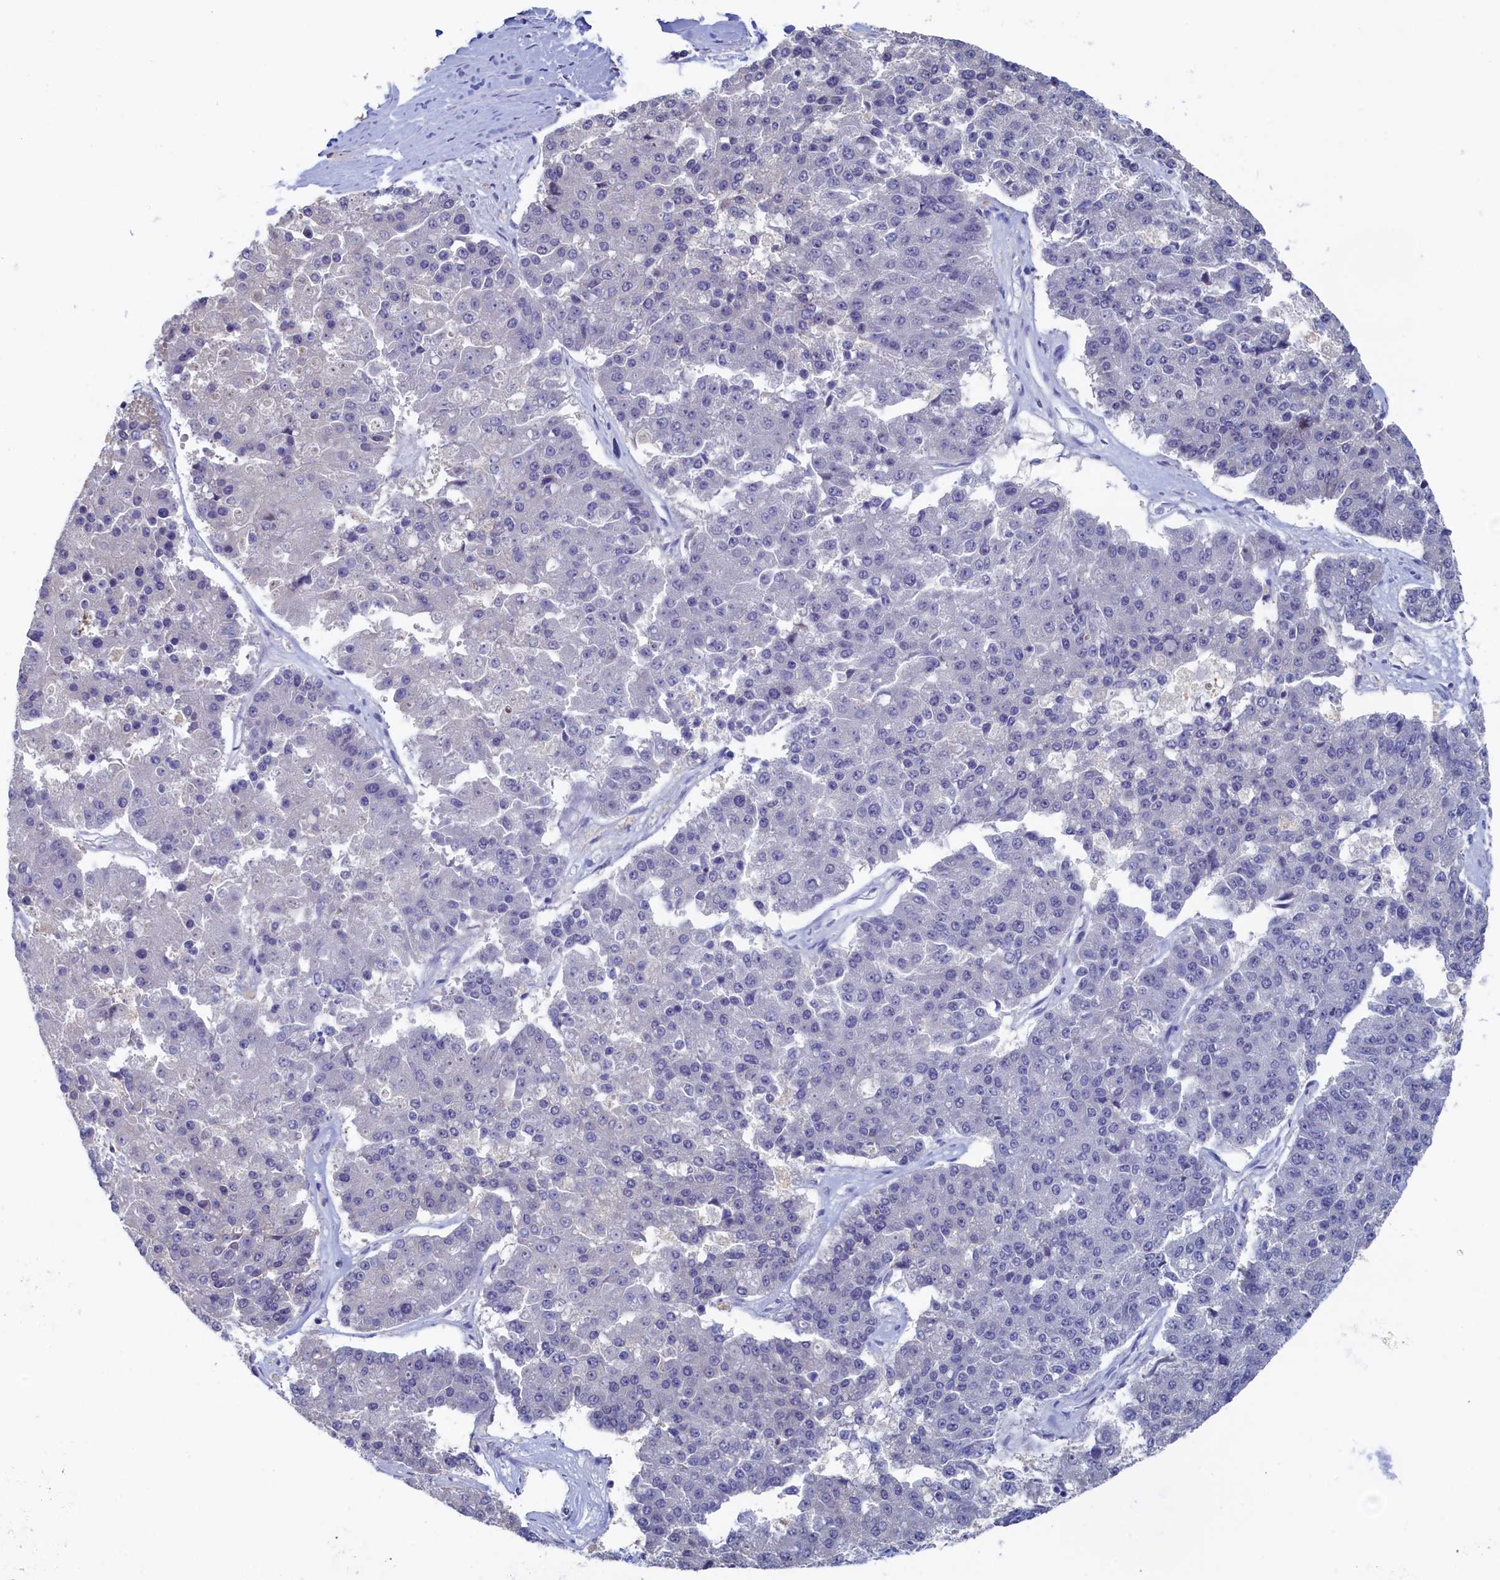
{"staining": {"intensity": "negative", "quantity": "none", "location": "none"}, "tissue": "pancreatic cancer", "cell_type": "Tumor cells", "image_type": "cancer", "snomed": [{"axis": "morphology", "description": "Adenocarcinoma, NOS"}, {"axis": "topography", "description": "Pancreas"}], "caption": "The photomicrograph demonstrates no staining of tumor cells in pancreatic adenocarcinoma. (Brightfield microscopy of DAB (3,3'-diaminobenzidine) immunohistochemistry (IHC) at high magnification).", "gene": "MOSPD3", "patient": {"sex": "male", "age": 50}}